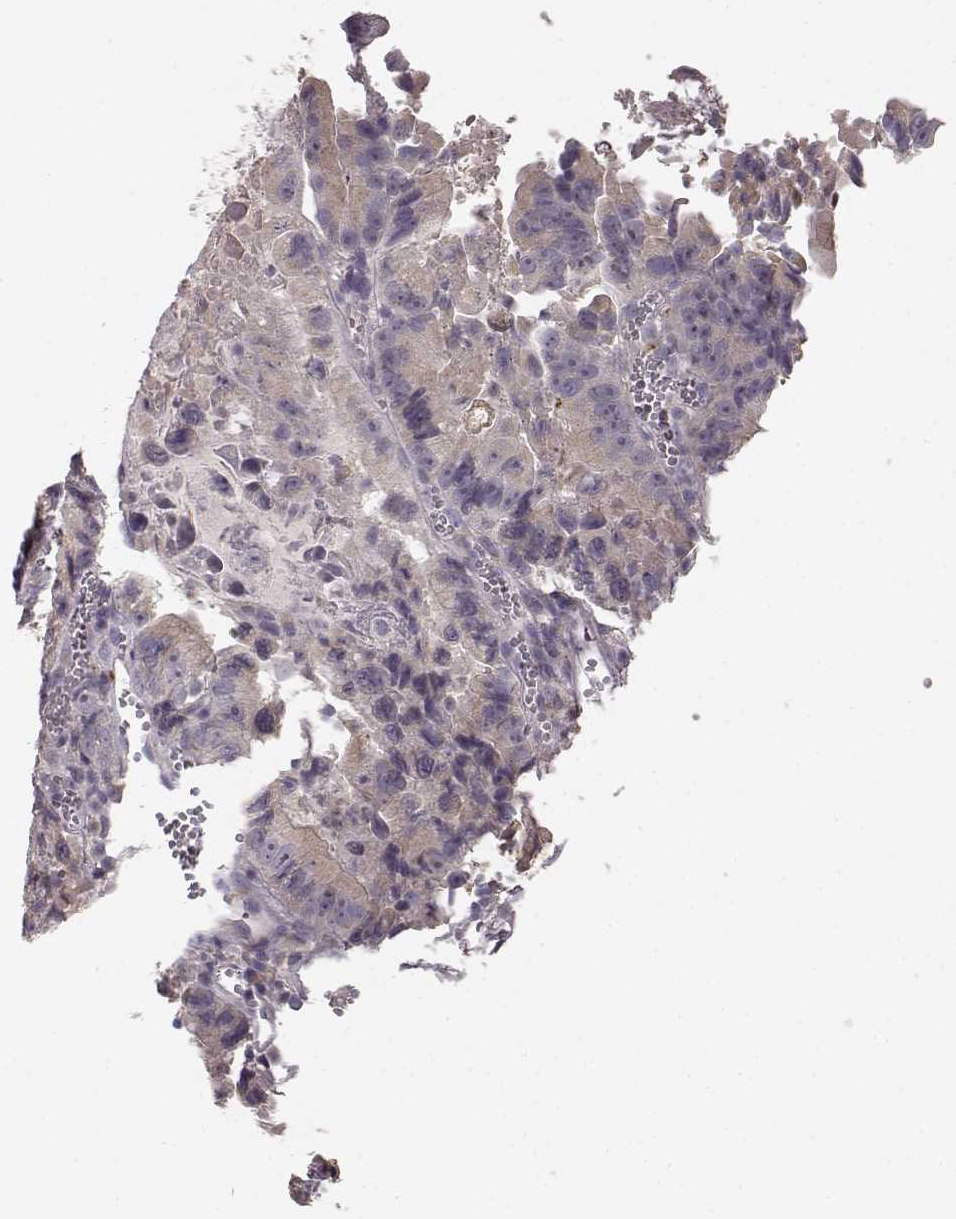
{"staining": {"intensity": "weak", "quantity": ">75%", "location": "cytoplasmic/membranous"}, "tissue": "colorectal cancer", "cell_type": "Tumor cells", "image_type": "cancer", "snomed": [{"axis": "morphology", "description": "Adenocarcinoma, NOS"}, {"axis": "topography", "description": "Colon"}], "caption": "High-power microscopy captured an IHC histopathology image of adenocarcinoma (colorectal), revealing weak cytoplasmic/membranous expression in approximately >75% of tumor cells.", "gene": "GHR", "patient": {"sex": "female", "age": 86}}